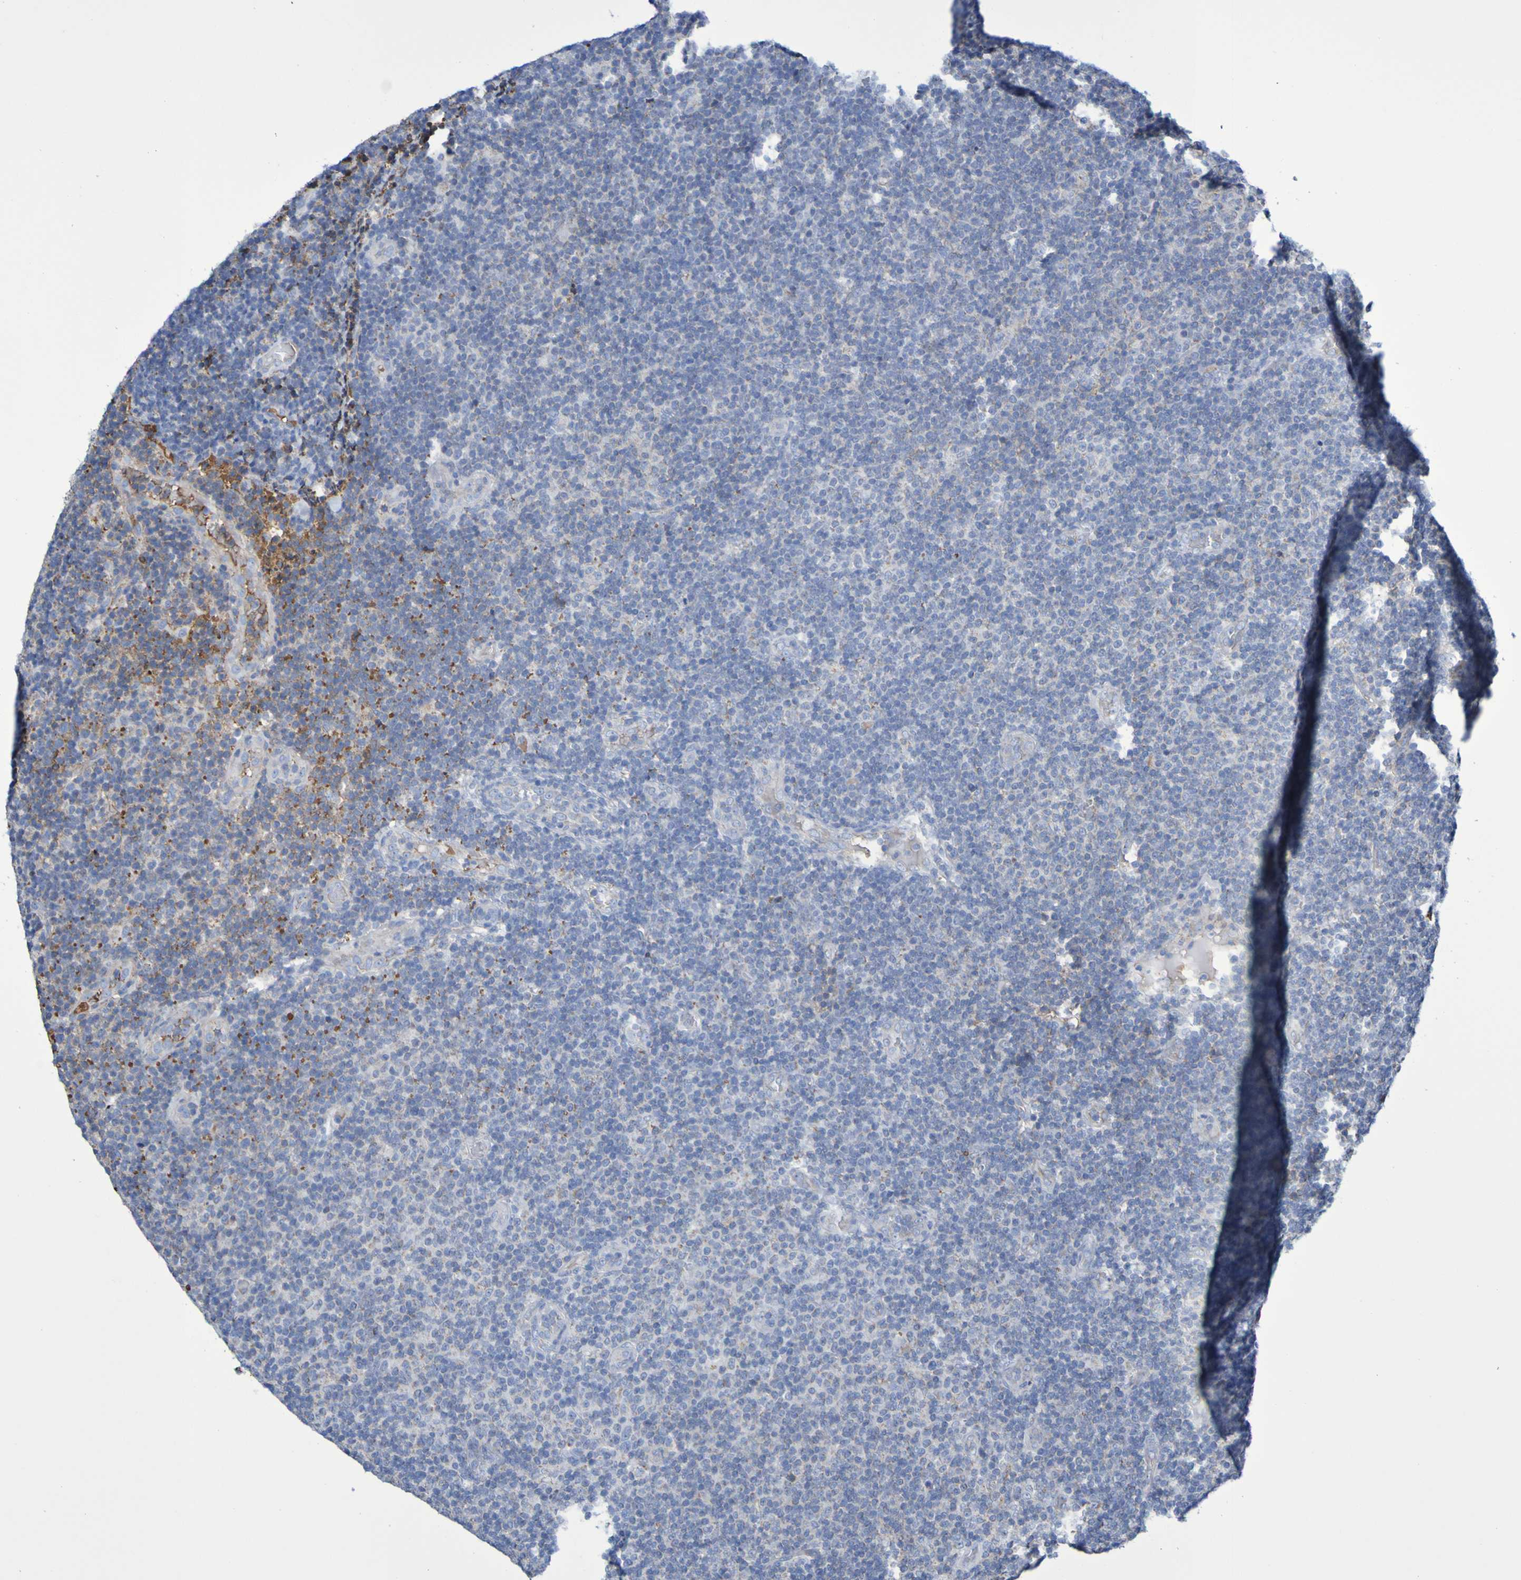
{"staining": {"intensity": "moderate", "quantity": "<25%", "location": "cytoplasmic/membranous"}, "tissue": "lymphoma", "cell_type": "Tumor cells", "image_type": "cancer", "snomed": [{"axis": "morphology", "description": "Malignant lymphoma, non-Hodgkin's type, Low grade"}, {"axis": "topography", "description": "Lymph node"}], "caption": "Lymphoma stained with DAB immunohistochemistry (IHC) displays low levels of moderate cytoplasmic/membranous staining in about <25% of tumor cells.", "gene": "CNTN2", "patient": {"sex": "male", "age": 83}}